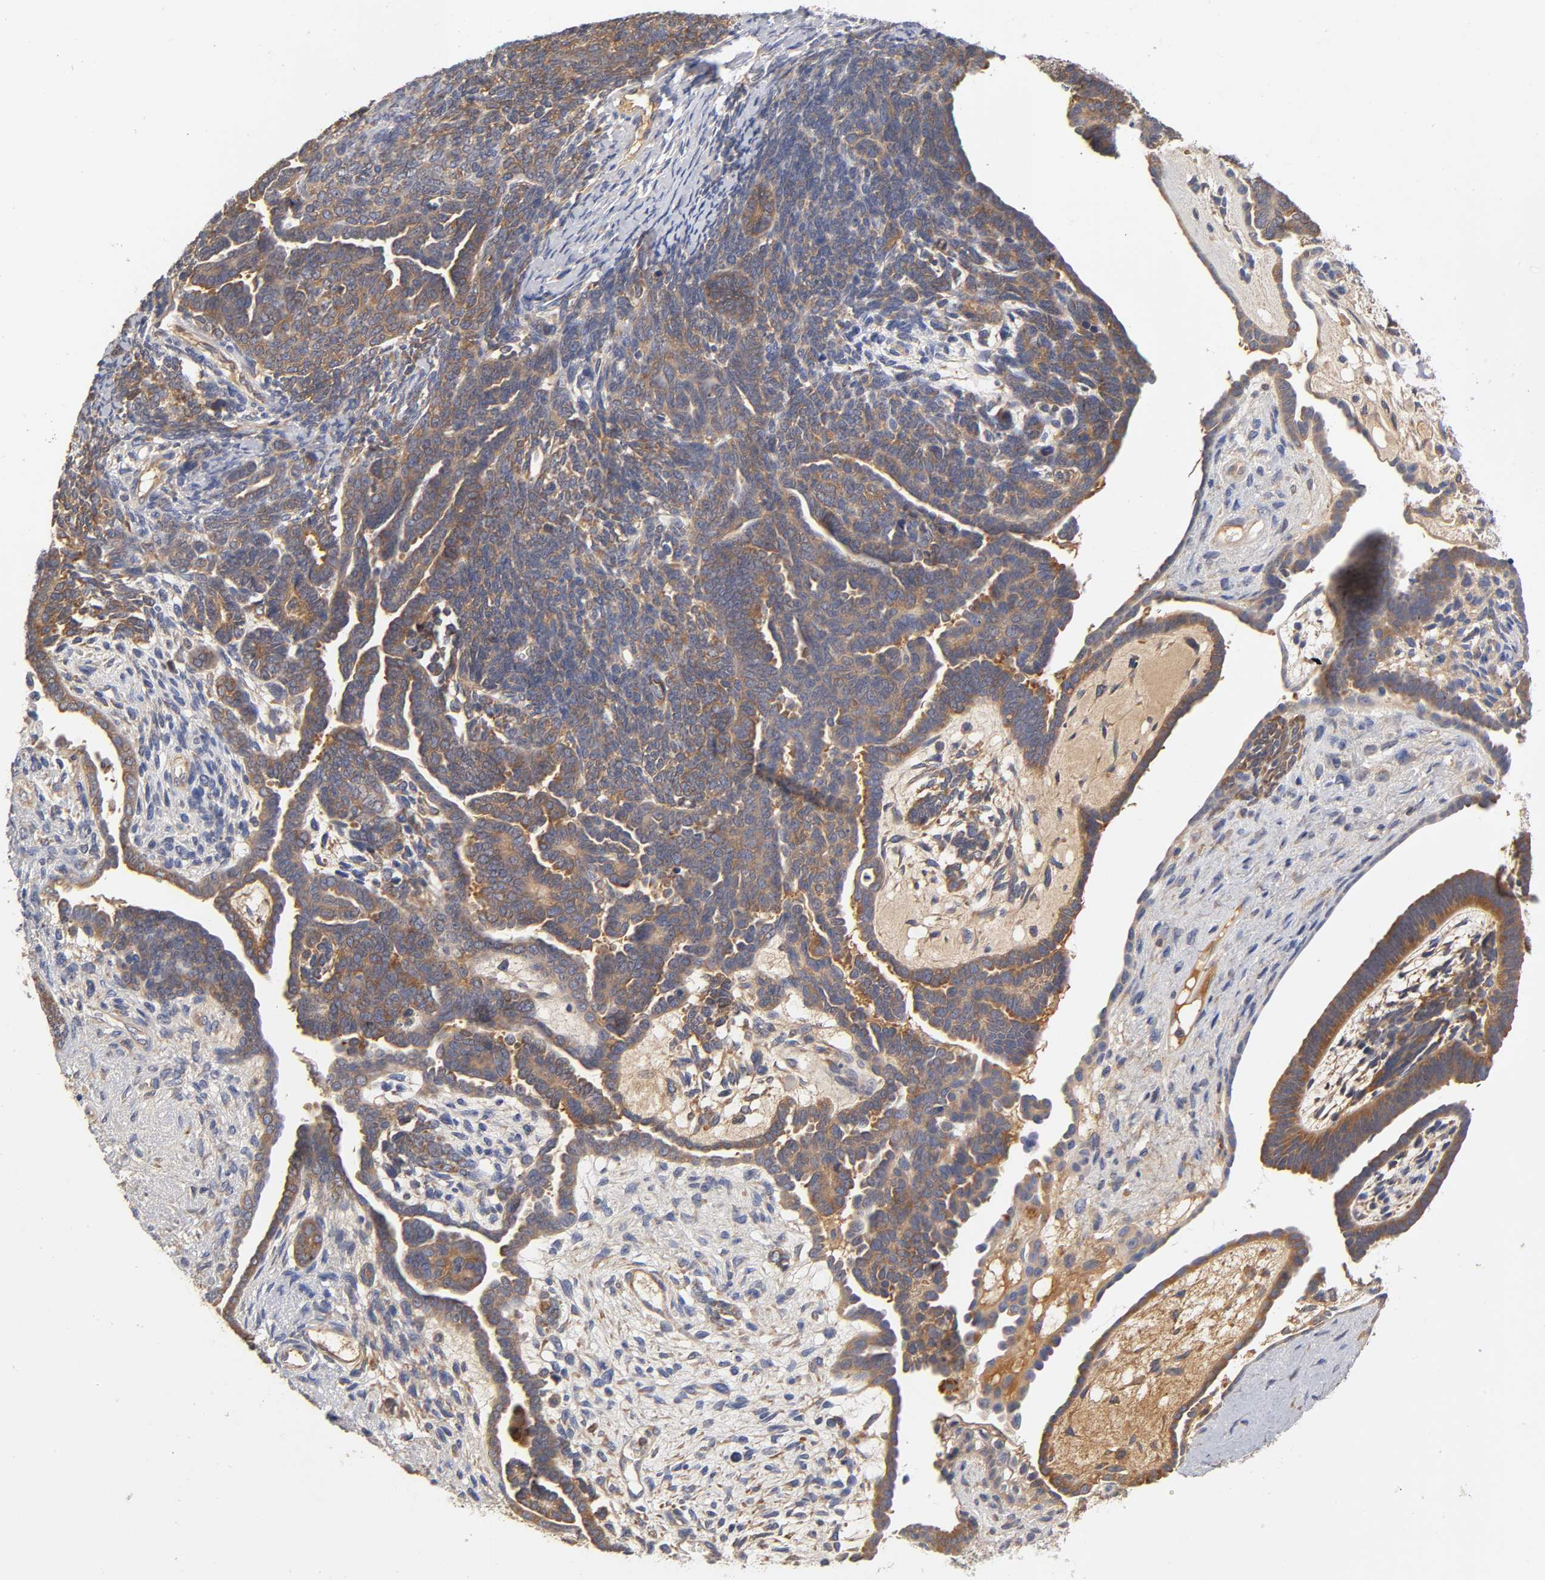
{"staining": {"intensity": "moderate", "quantity": ">75%", "location": "cytoplasmic/membranous"}, "tissue": "endometrial cancer", "cell_type": "Tumor cells", "image_type": "cancer", "snomed": [{"axis": "morphology", "description": "Neoplasm, malignant, NOS"}, {"axis": "topography", "description": "Endometrium"}], "caption": "Endometrial cancer stained for a protein reveals moderate cytoplasmic/membranous positivity in tumor cells.", "gene": "RPS29", "patient": {"sex": "female", "age": 74}}